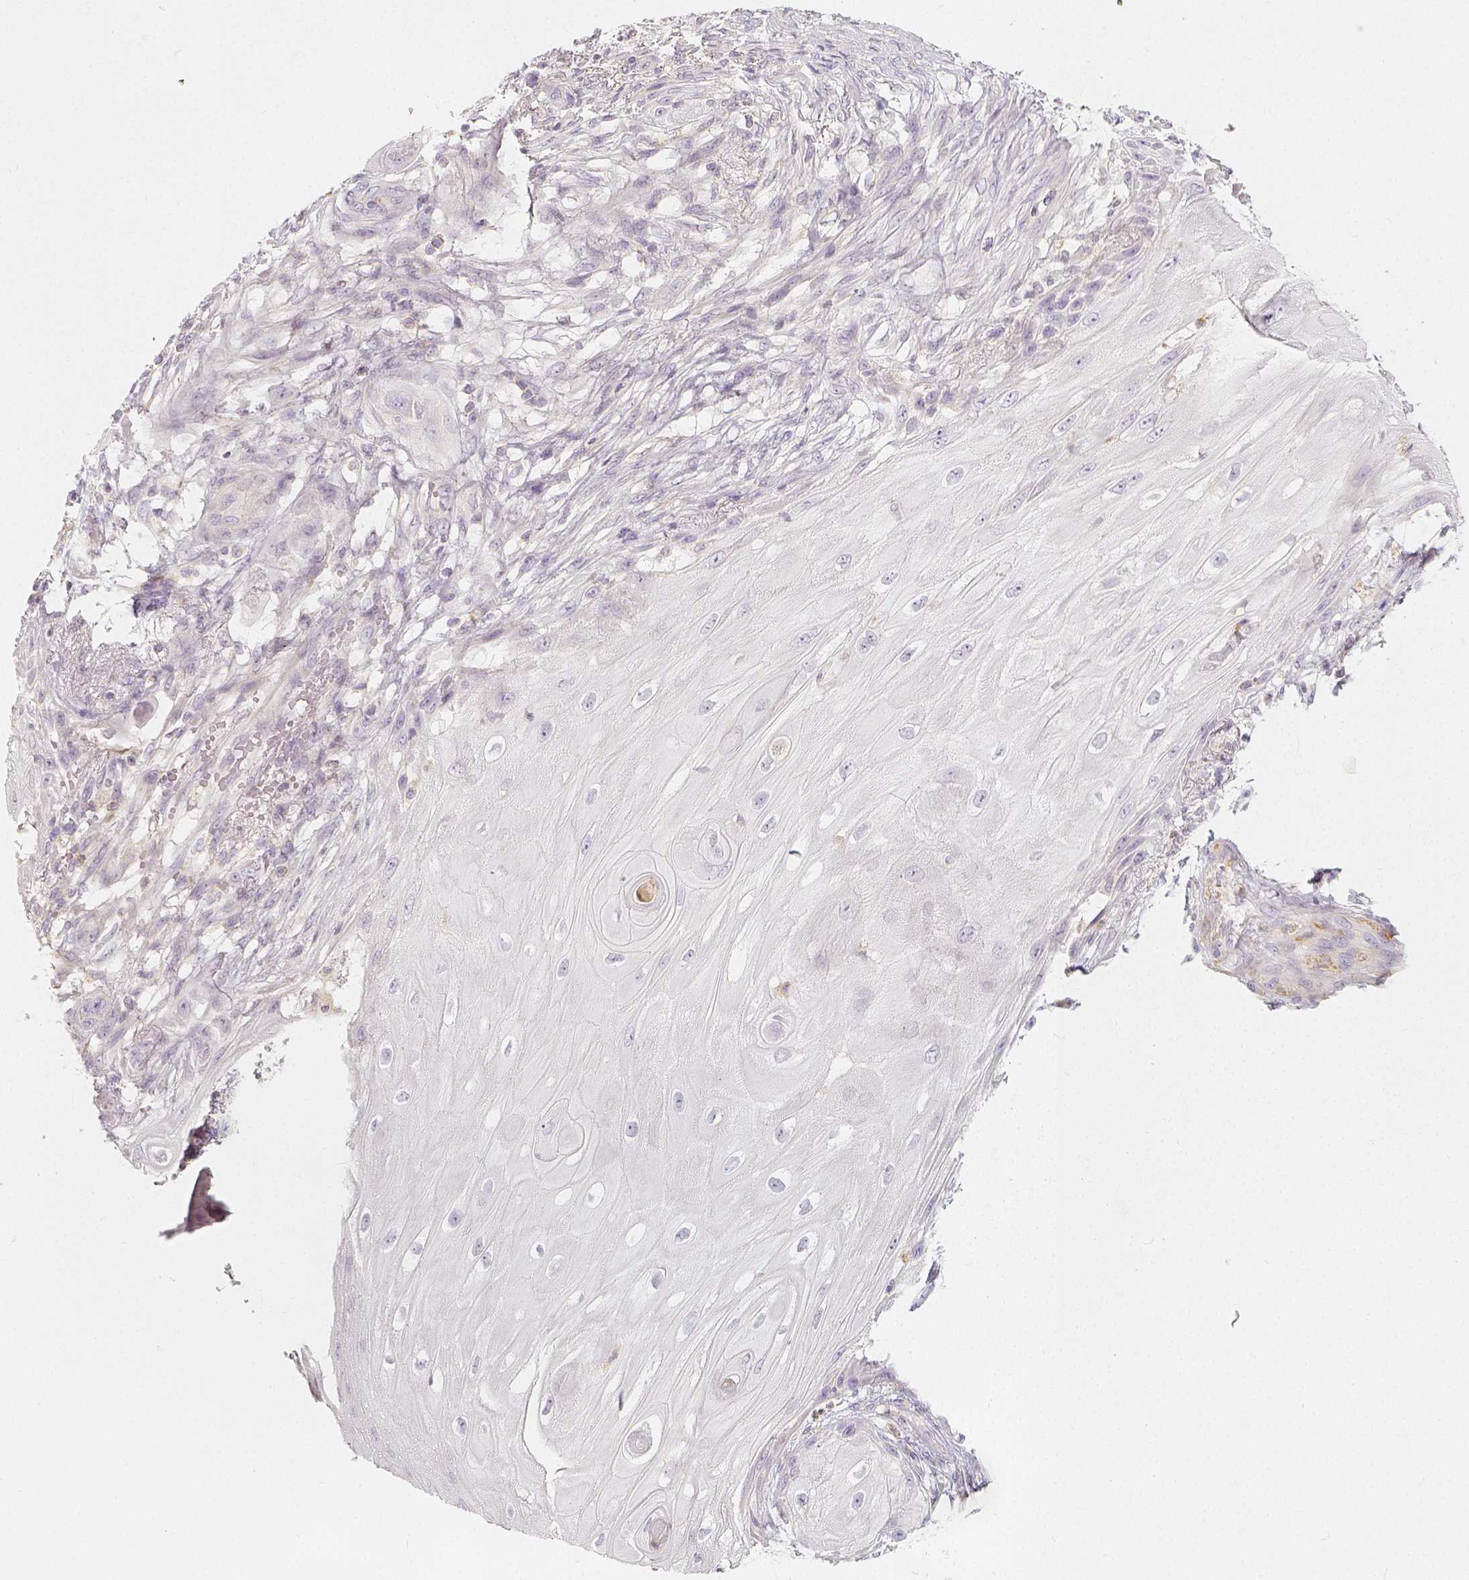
{"staining": {"intensity": "negative", "quantity": "none", "location": "none"}, "tissue": "skin cancer", "cell_type": "Tumor cells", "image_type": "cancer", "snomed": [{"axis": "morphology", "description": "Squamous cell carcinoma, NOS"}, {"axis": "topography", "description": "Skin"}], "caption": "Immunohistochemistry (IHC) micrograph of neoplastic tissue: skin squamous cell carcinoma stained with DAB (3,3'-diaminobenzidine) demonstrates no significant protein expression in tumor cells. The staining was performed using DAB to visualize the protein expression in brown, while the nuclei were stained in blue with hematoxylin (Magnification: 20x).", "gene": "PTPRJ", "patient": {"sex": "male", "age": 62}}